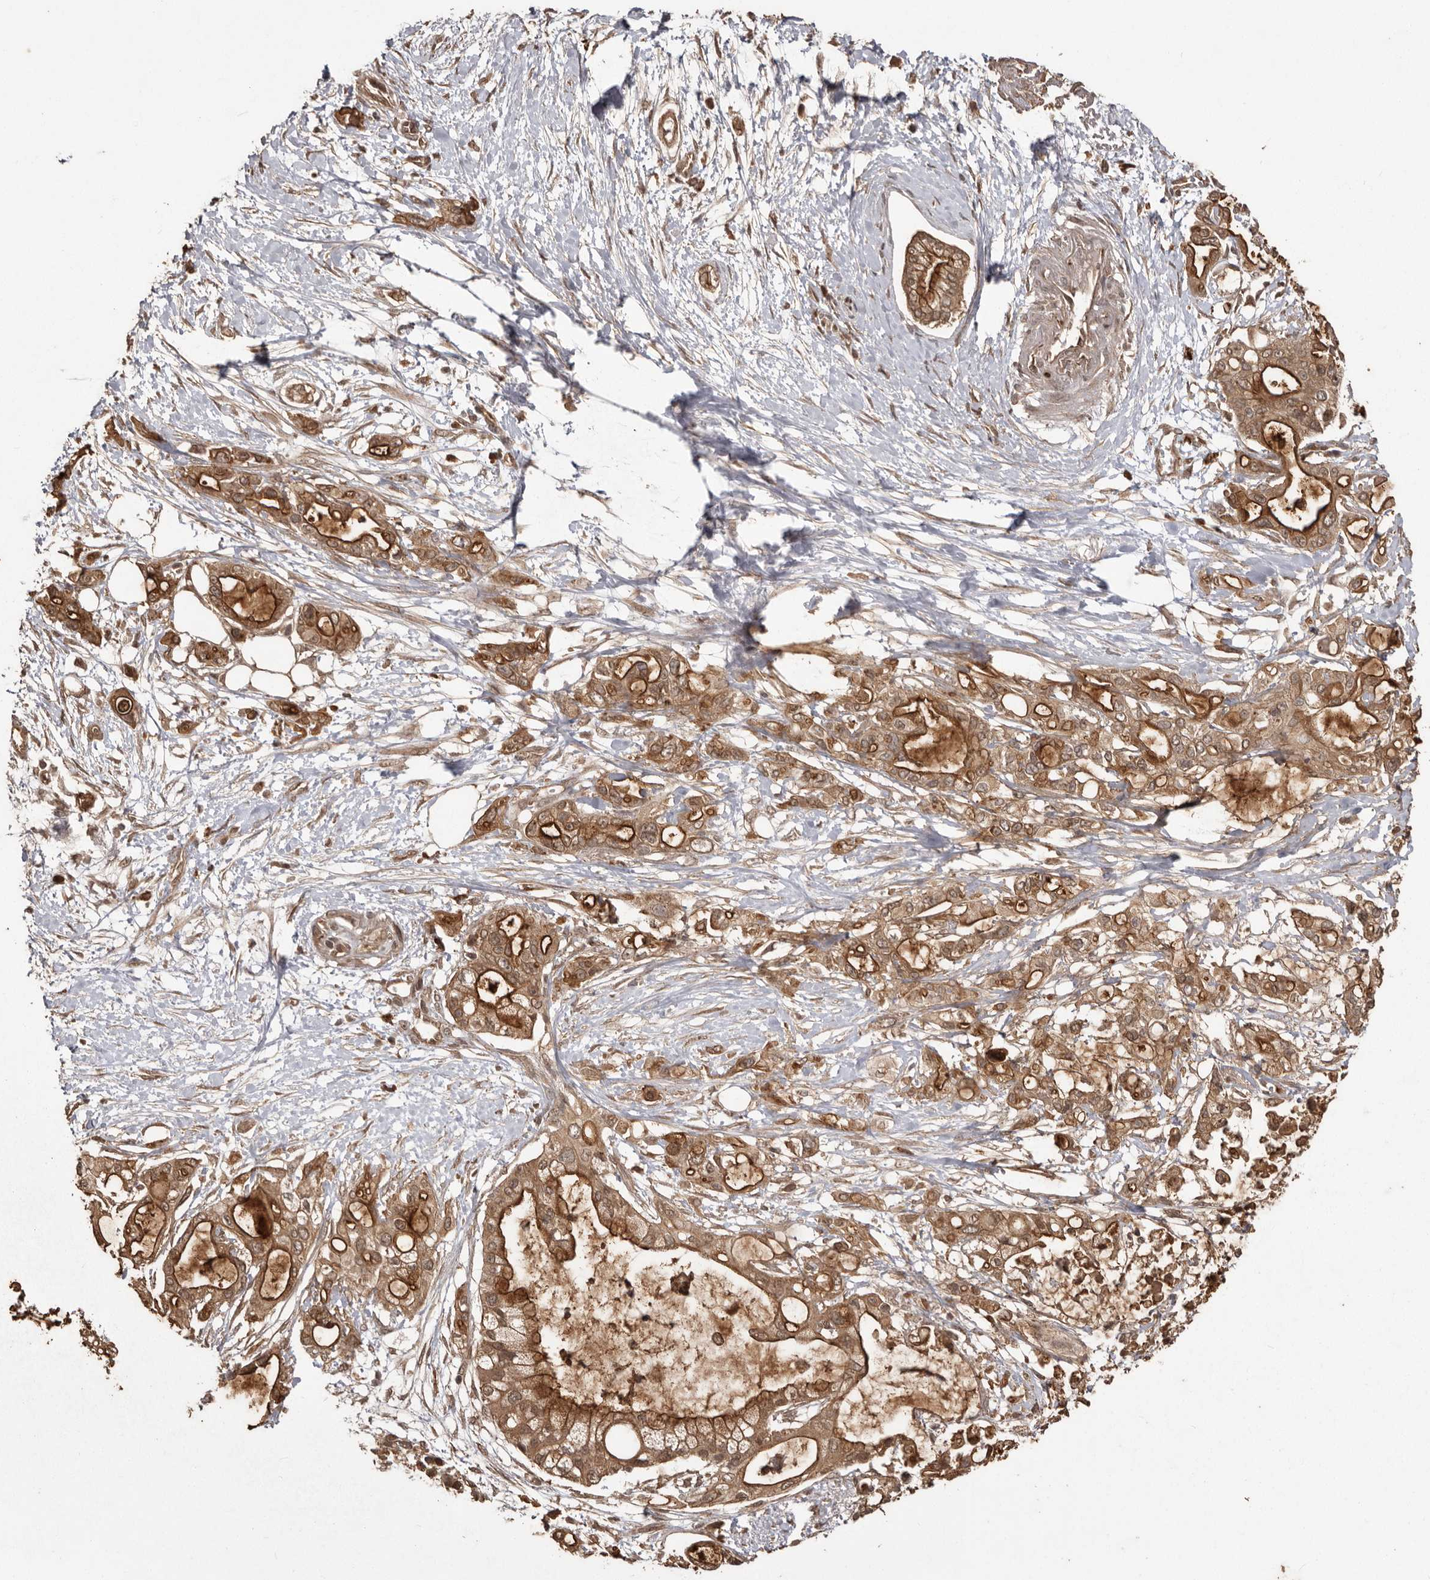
{"staining": {"intensity": "moderate", "quantity": ">75%", "location": "cytoplasmic/membranous"}, "tissue": "pancreatic cancer", "cell_type": "Tumor cells", "image_type": "cancer", "snomed": [{"axis": "morphology", "description": "Adenocarcinoma, NOS"}, {"axis": "topography", "description": "Pancreas"}], "caption": "This micrograph demonstrates immunohistochemistry (IHC) staining of human adenocarcinoma (pancreatic), with medium moderate cytoplasmic/membranous staining in about >75% of tumor cells.", "gene": "NUP43", "patient": {"sex": "male", "age": 68}}